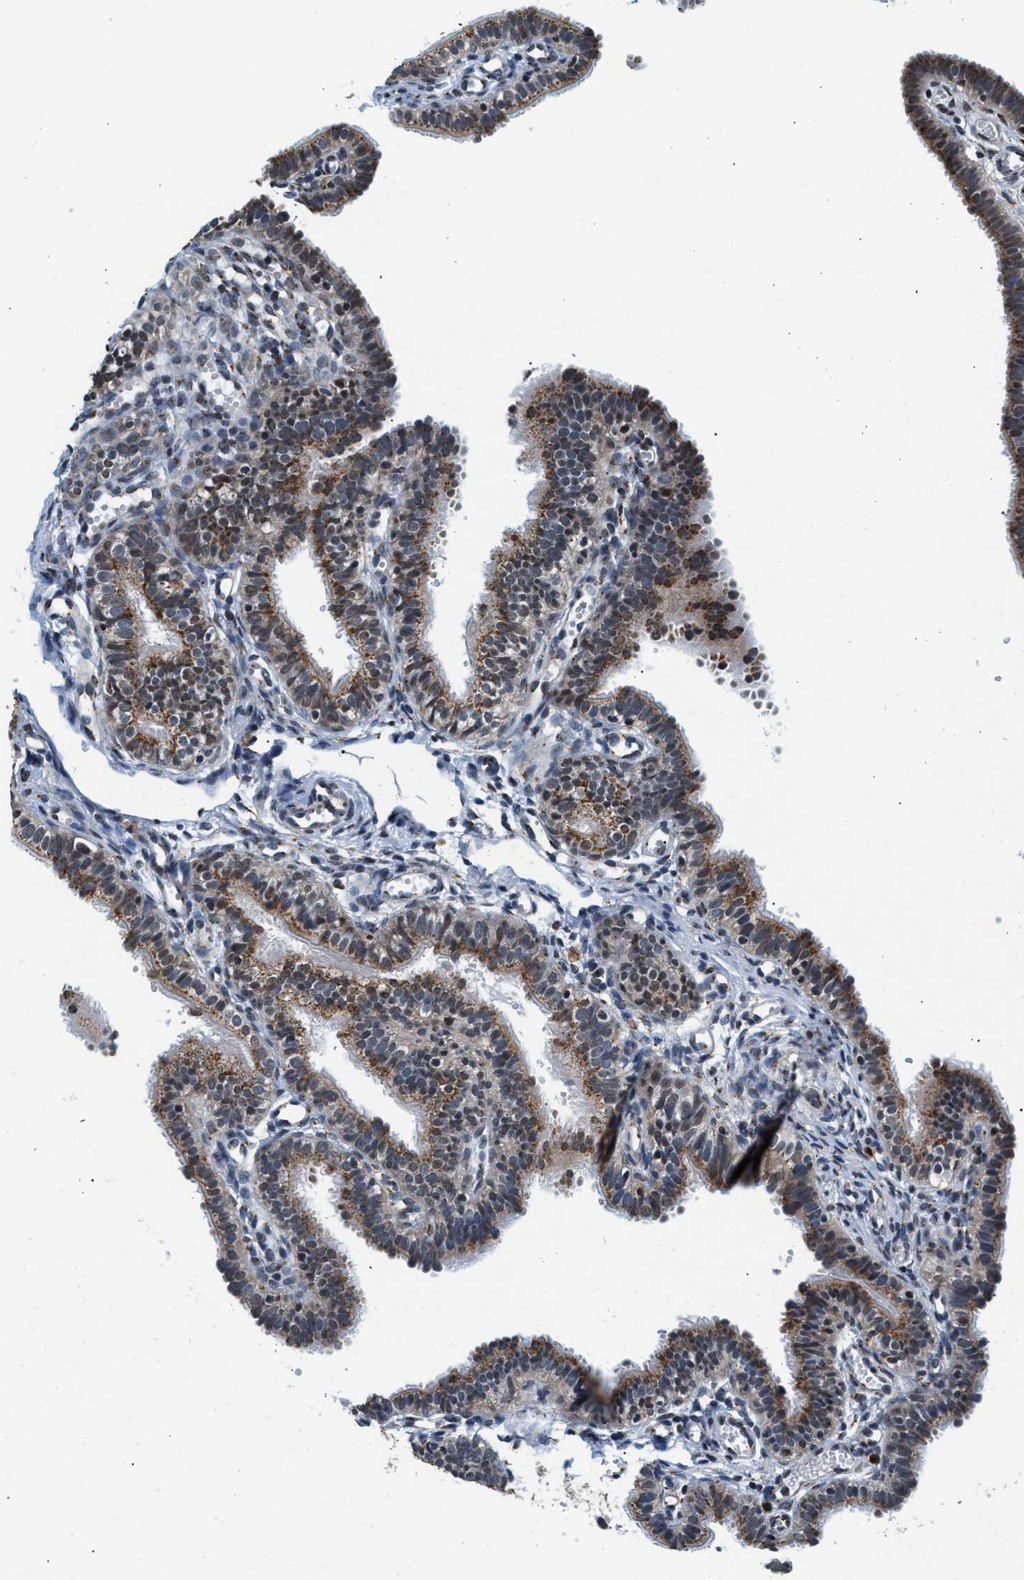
{"staining": {"intensity": "moderate", "quantity": ">75%", "location": "cytoplasmic/membranous"}, "tissue": "fallopian tube", "cell_type": "Glandular cells", "image_type": "normal", "snomed": [{"axis": "morphology", "description": "Normal tissue, NOS"}, {"axis": "topography", "description": "Fallopian tube"}, {"axis": "topography", "description": "Placenta"}], "caption": "A high-resolution histopathology image shows IHC staining of benign fallopian tube, which displays moderate cytoplasmic/membranous expression in about >75% of glandular cells. The protein of interest is shown in brown color, while the nuclei are stained blue.", "gene": "KCNMB2", "patient": {"sex": "female", "age": 34}}